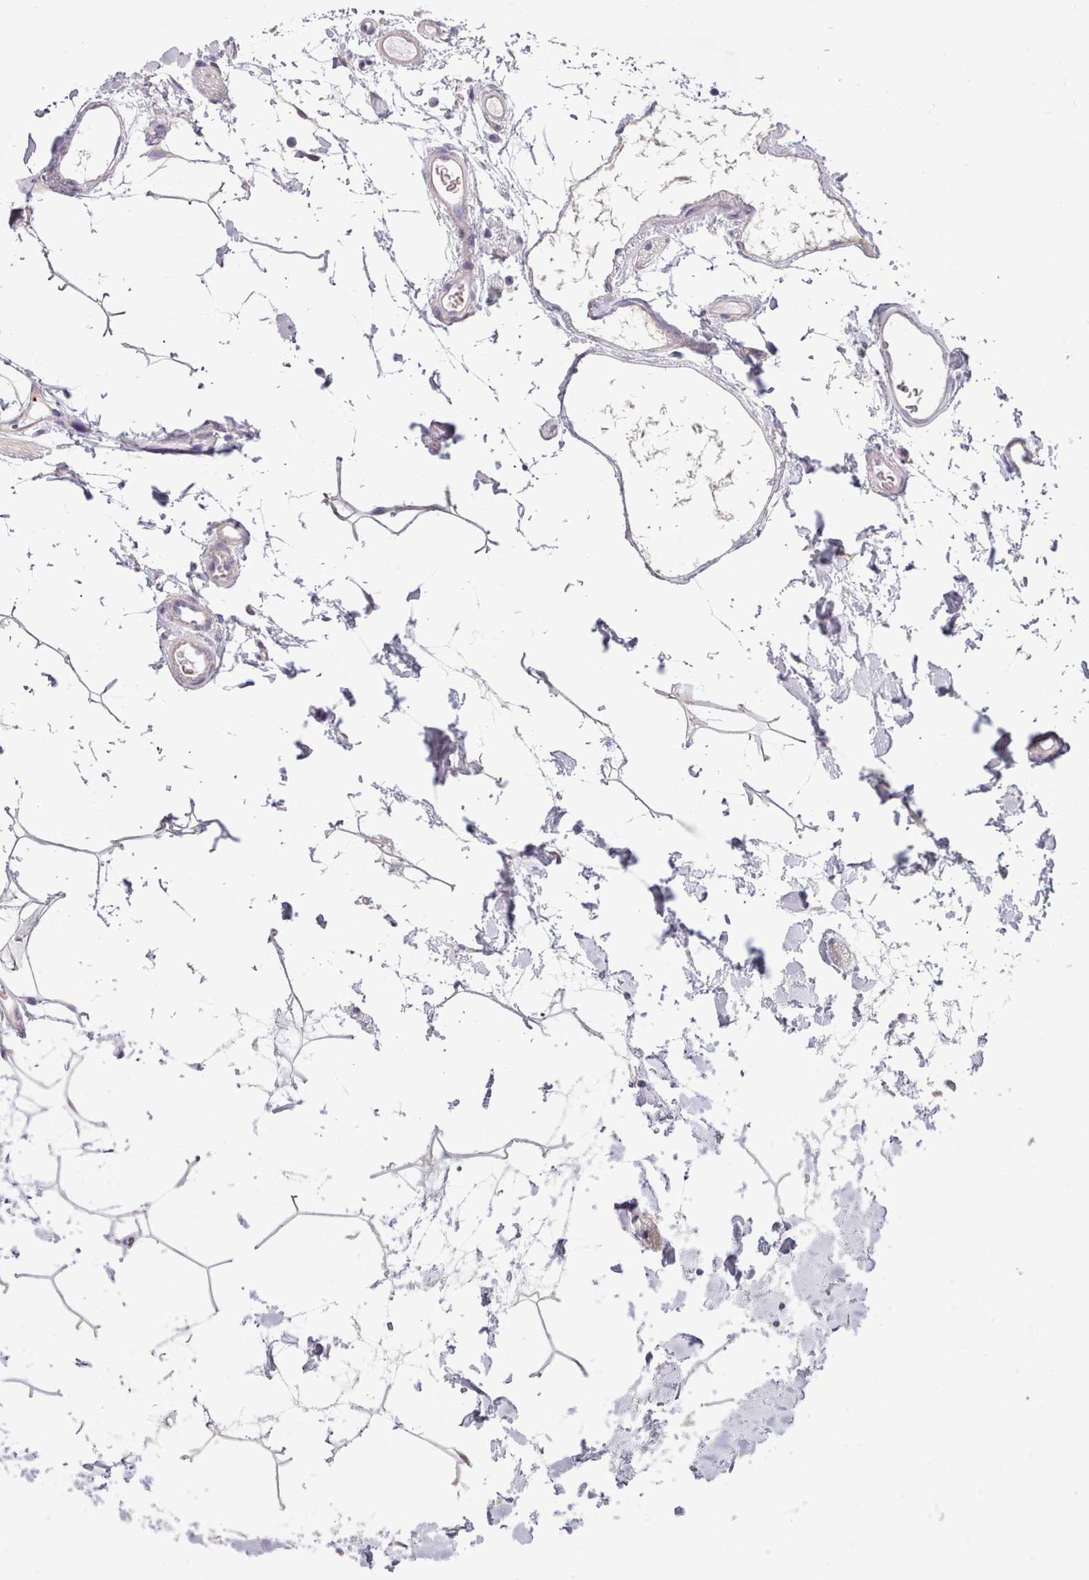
{"staining": {"intensity": "negative", "quantity": "none", "location": "none"}, "tissue": "colon", "cell_type": "Endothelial cells", "image_type": "normal", "snomed": [{"axis": "morphology", "description": "Normal tissue, NOS"}, {"axis": "topography", "description": "Colon"}], "caption": "Endothelial cells show no significant positivity in benign colon. The staining was performed using DAB (3,3'-diaminobenzidine) to visualize the protein expression in brown, while the nuclei were stained in blue with hematoxylin (Magnification: 20x).", "gene": "DPF1", "patient": {"sex": "female", "age": 84}}